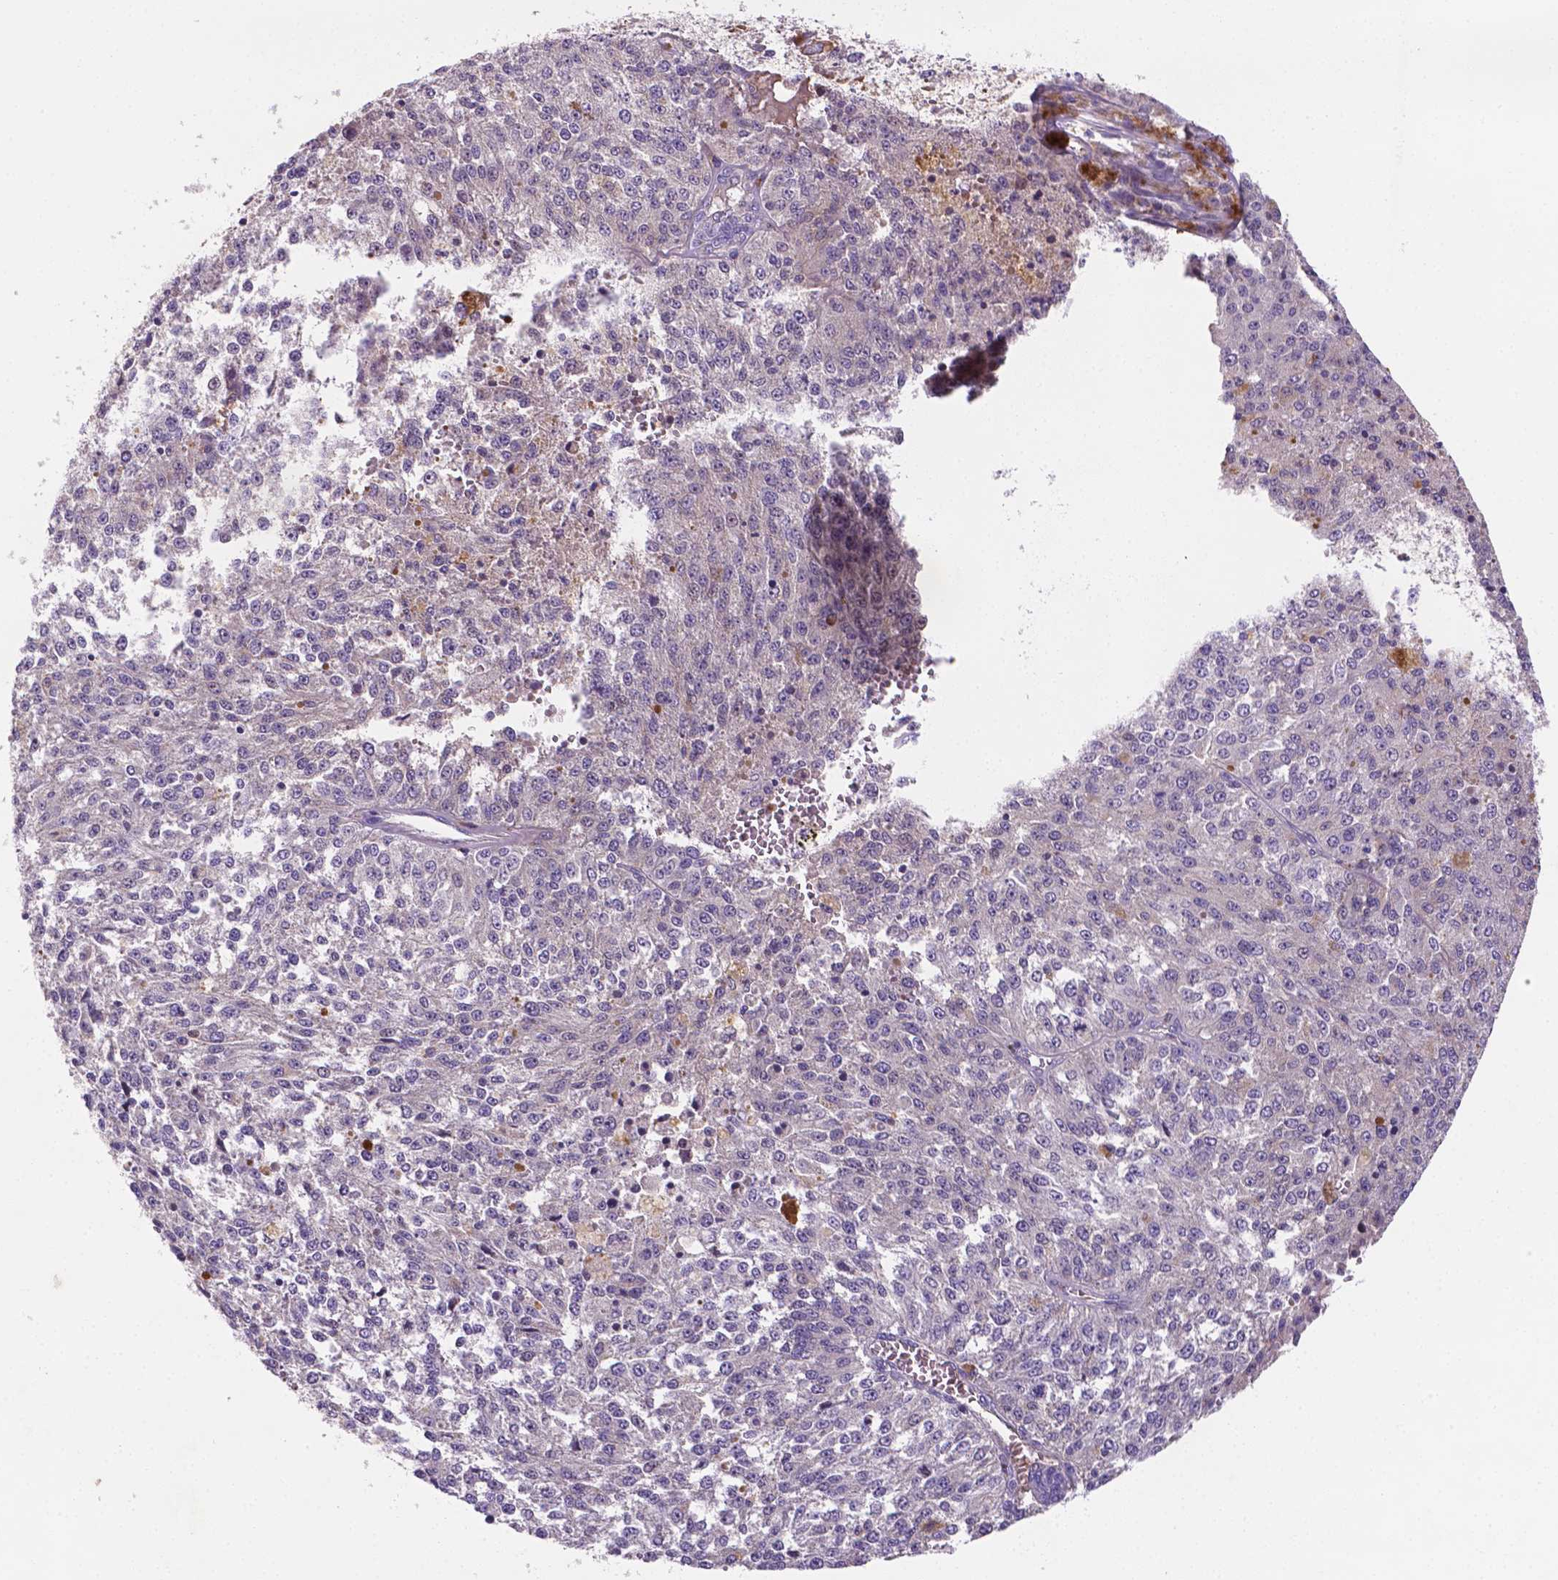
{"staining": {"intensity": "negative", "quantity": "none", "location": "none"}, "tissue": "melanoma", "cell_type": "Tumor cells", "image_type": "cancer", "snomed": [{"axis": "morphology", "description": "Malignant melanoma, Metastatic site"}, {"axis": "topography", "description": "Lymph node"}], "caption": "Tumor cells show no significant staining in melanoma. The staining was performed using DAB to visualize the protein expression in brown, while the nuclei were stained in blue with hematoxylin (Magnification: 20x).", "gene": "TM4SF20", "patient": {"sex": "female", "age": 64}}